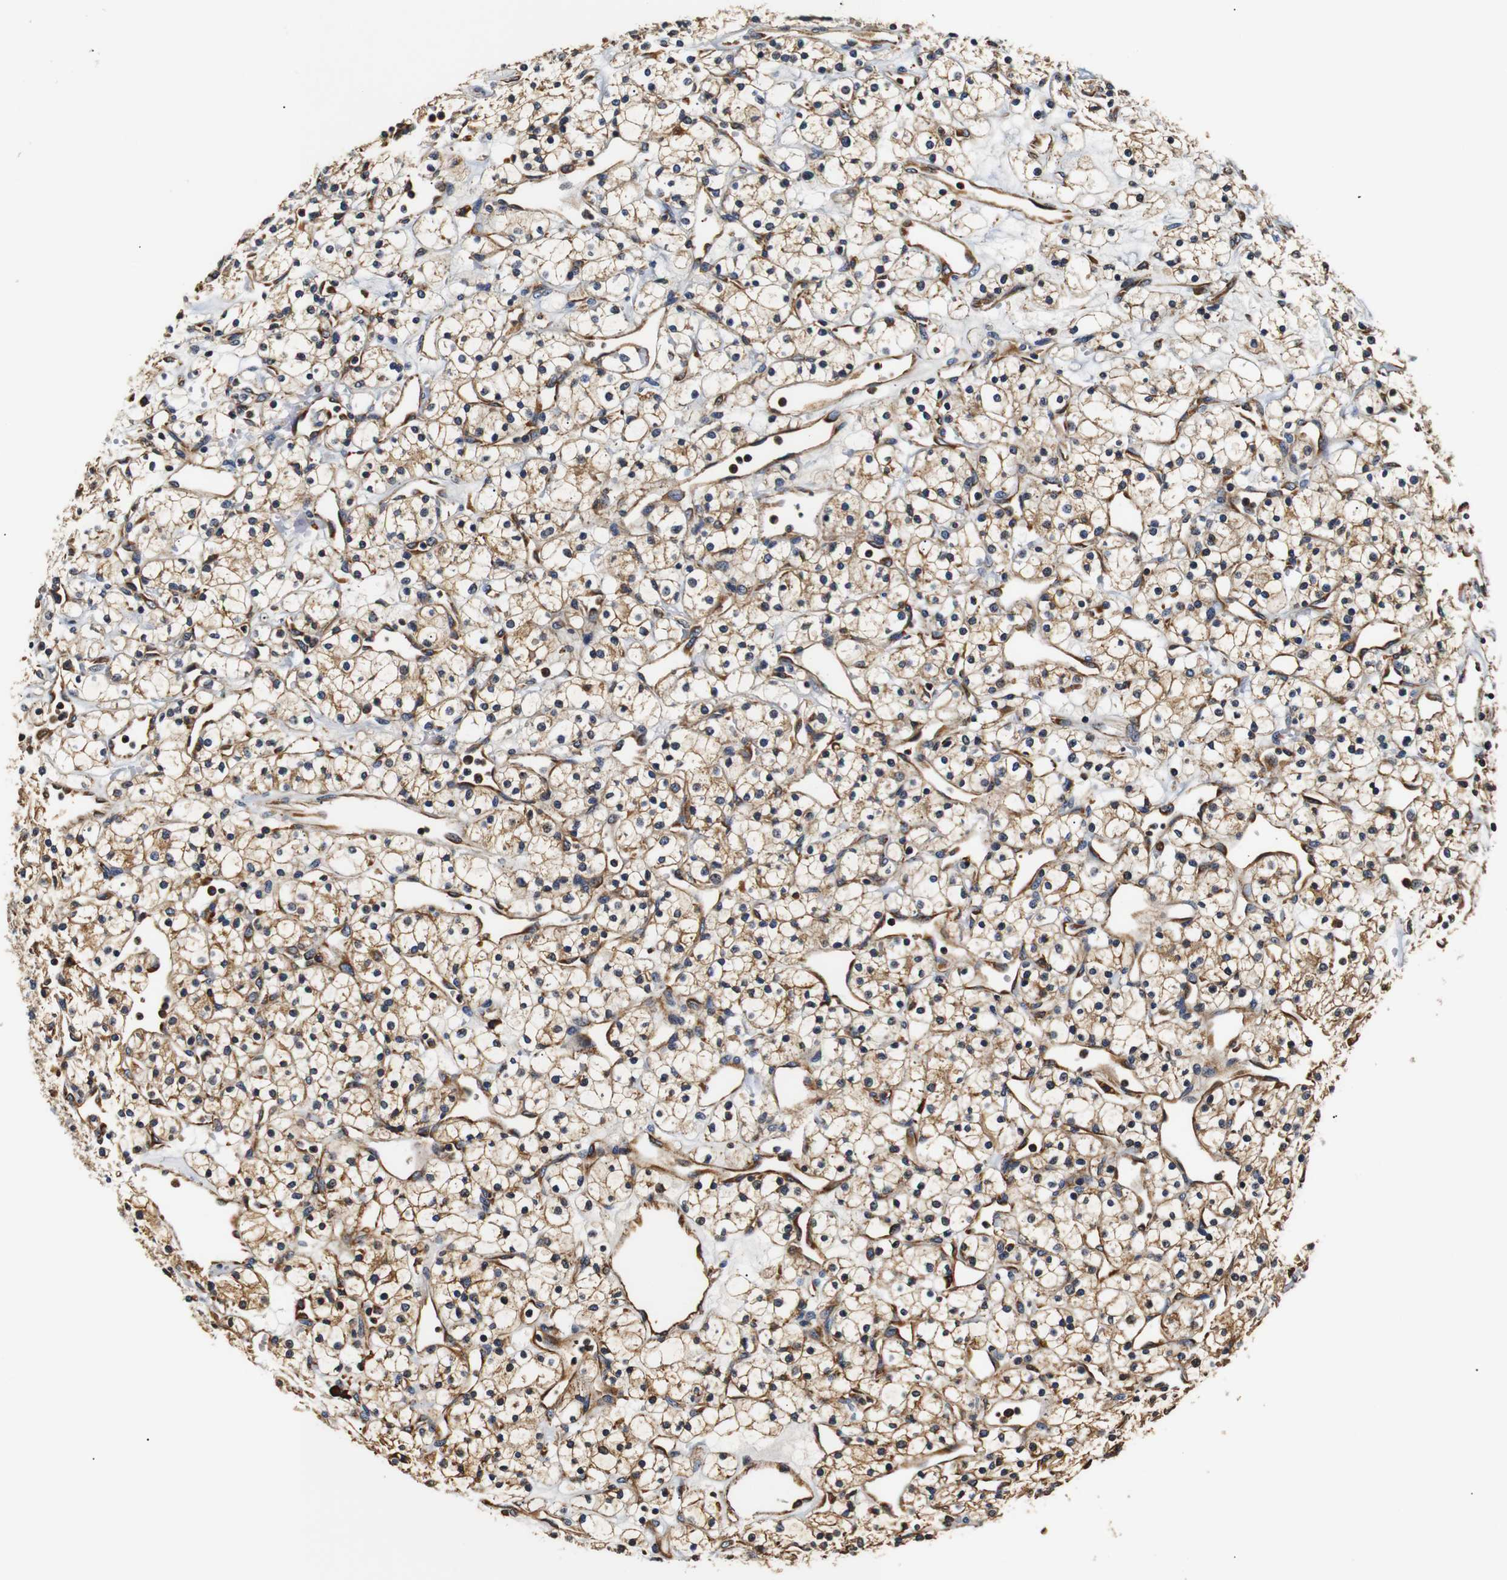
{"staining": {"intensity": "moderate", "quantity": ">75%", "location": "cytoplasmic/membranous"}, "tissue": "renal cancer", "cell_type": "Tumor cells", "image_type": "cancer", "snomed": [{"axis": "morphology", "description": "Adenocarcinoma, NOS"}, {"axis": "topography", "description": "Kidney"}], "caption": "The photomicrograph reveals staining of adenocarcinoma (renal), revealing moderate cytoplasmic/membranous protein staining (brown color) within tumor cells. (DAB IHC with brightfield microscopy, high magnification).", "gene": "HHIP", "patient": {"sex": "female", "age": 60}}